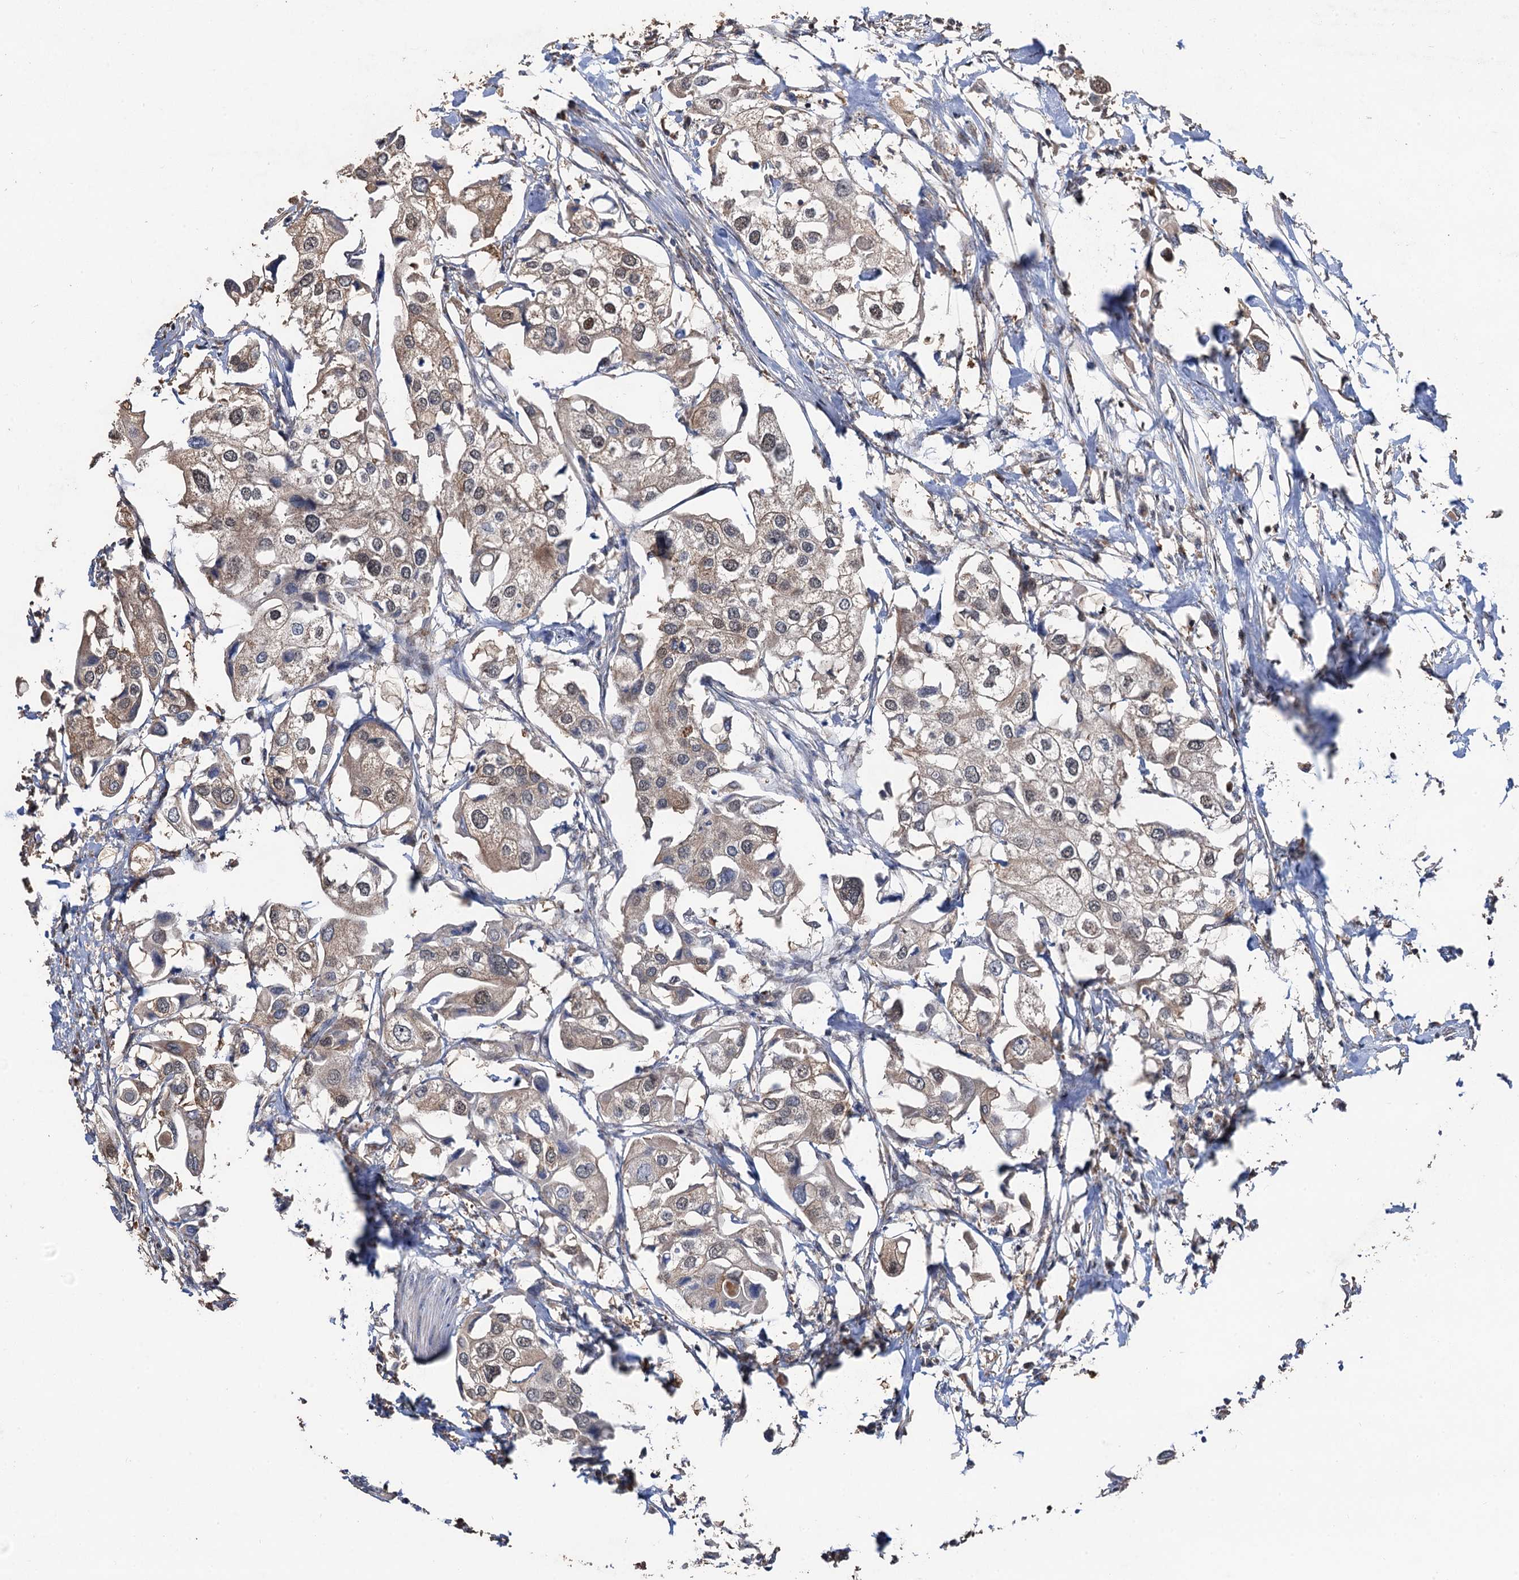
{"staining": {"intensity": "weak", "quantity": "25%-75%", "location": "cytoplasmic/membranous"}, "tissue": "urothelial cancer", "cell_type": "Tumor cells", "image_type": "cancer", "snomed": [{"axis": "morphology", "description": "Urothelial carcinoma, High grade"}, {"axis": "topography", "description": "Urinary bladder"}], "caption": "Tumor cells reveal low levels of weak cytoplasmic/membranous staining in about 25%-75% of cells in human high-grade urothelial carcinoma.", "gene": "DEXI", "patient": {"sex": "male", "age": 64}}